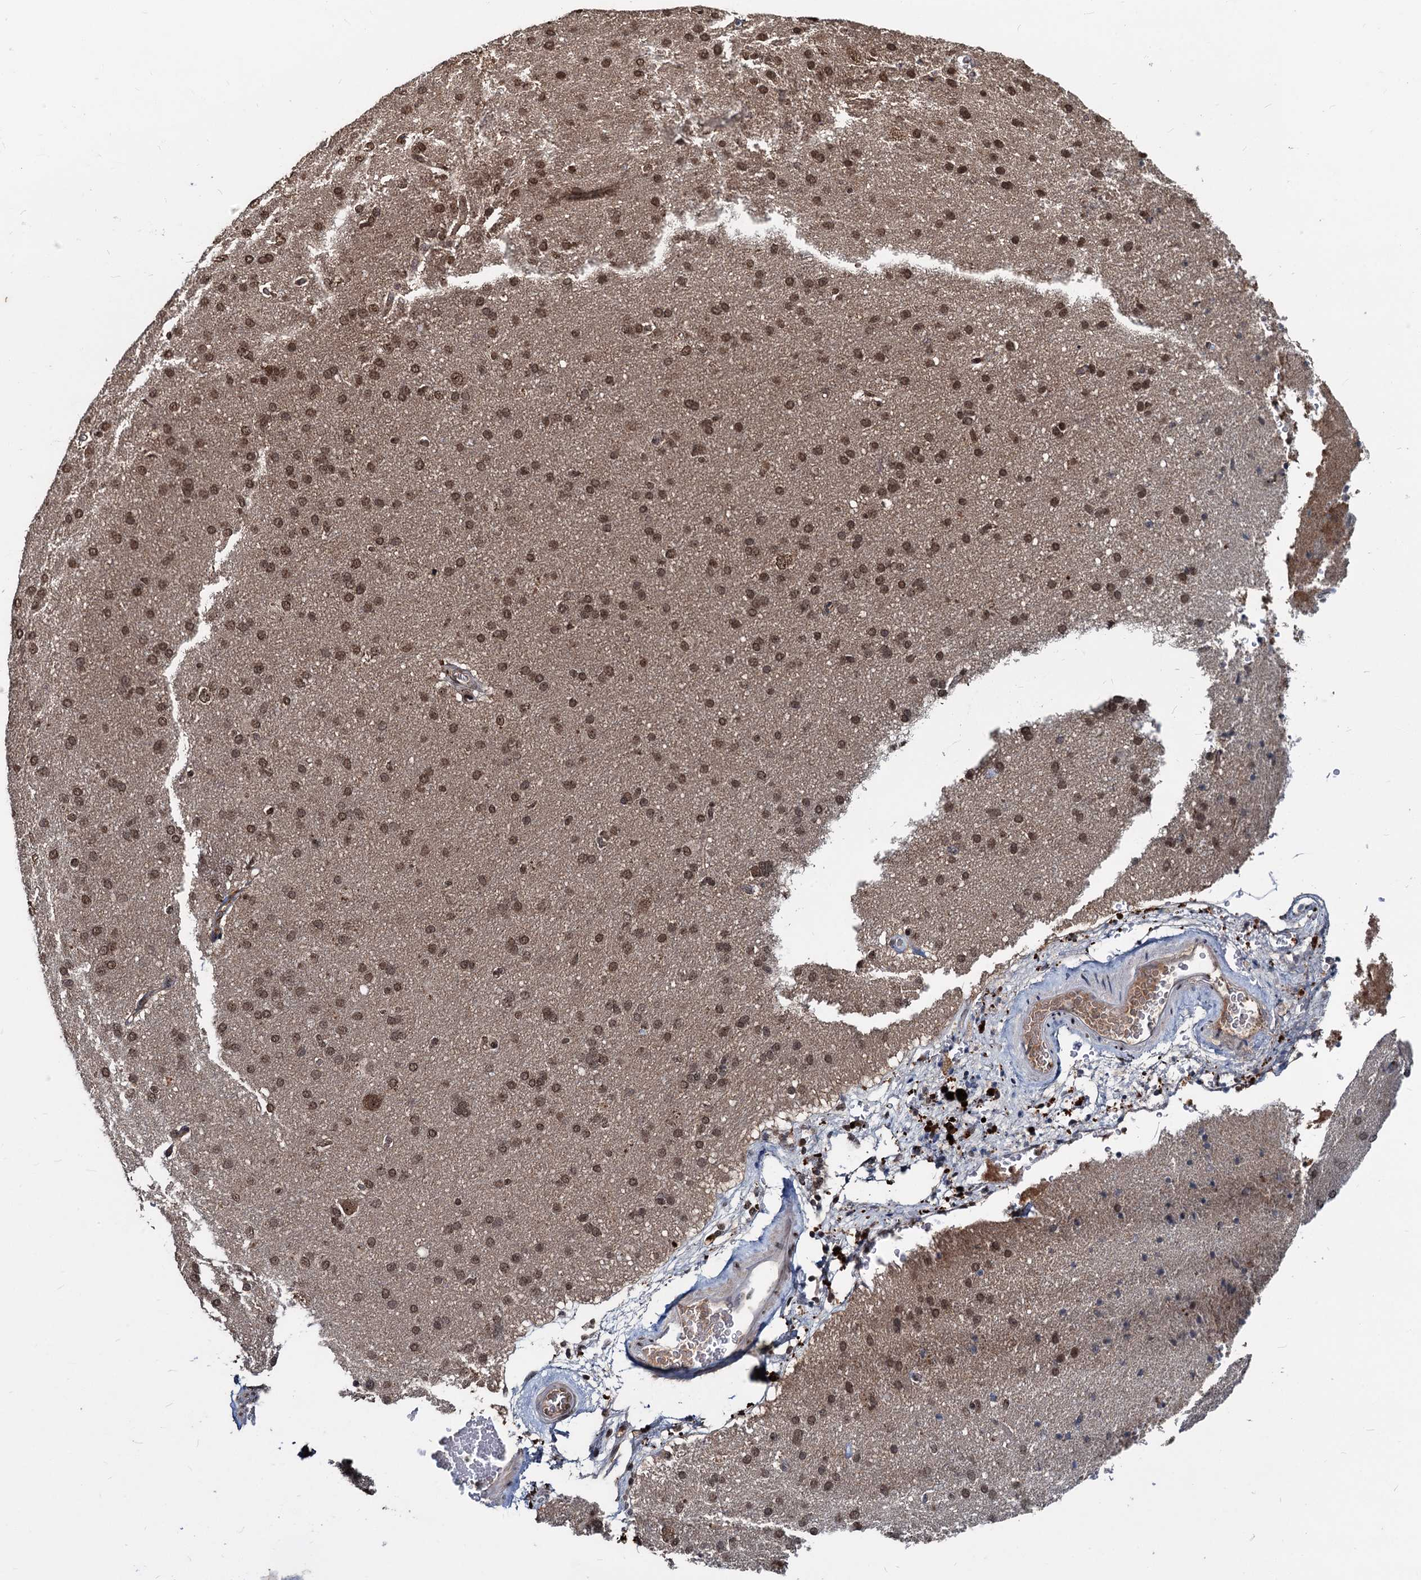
{"staining": {"intensity": "moderate", "quantity": "25%-75%", "location": "nuclear"}, "tissue": "cerebral cortex", "cell_type": "Endothelial cells", "image_type": "normal", "snomed": [{"axis": "morphology", "description": "Normal tissue, NOS"}, {"axis": "topography", "description": "Cerebral cortex"}], "caption": "Immunohistochemistry (IHC) staining of unremarkable cerebral cortex, which demonstrates medium levels of moderate nuclear expression in about 25%-75% of endothelial cells indicating moderate nuclear protein expression. The staining was performed using DAB (3,3'-diaminobenzidine) (brown) for protein detection and nuclei were counterstained in hematoxylin (blue).", "gene": "FAM216B", "patient": {"sex": "male", "age": 62}}